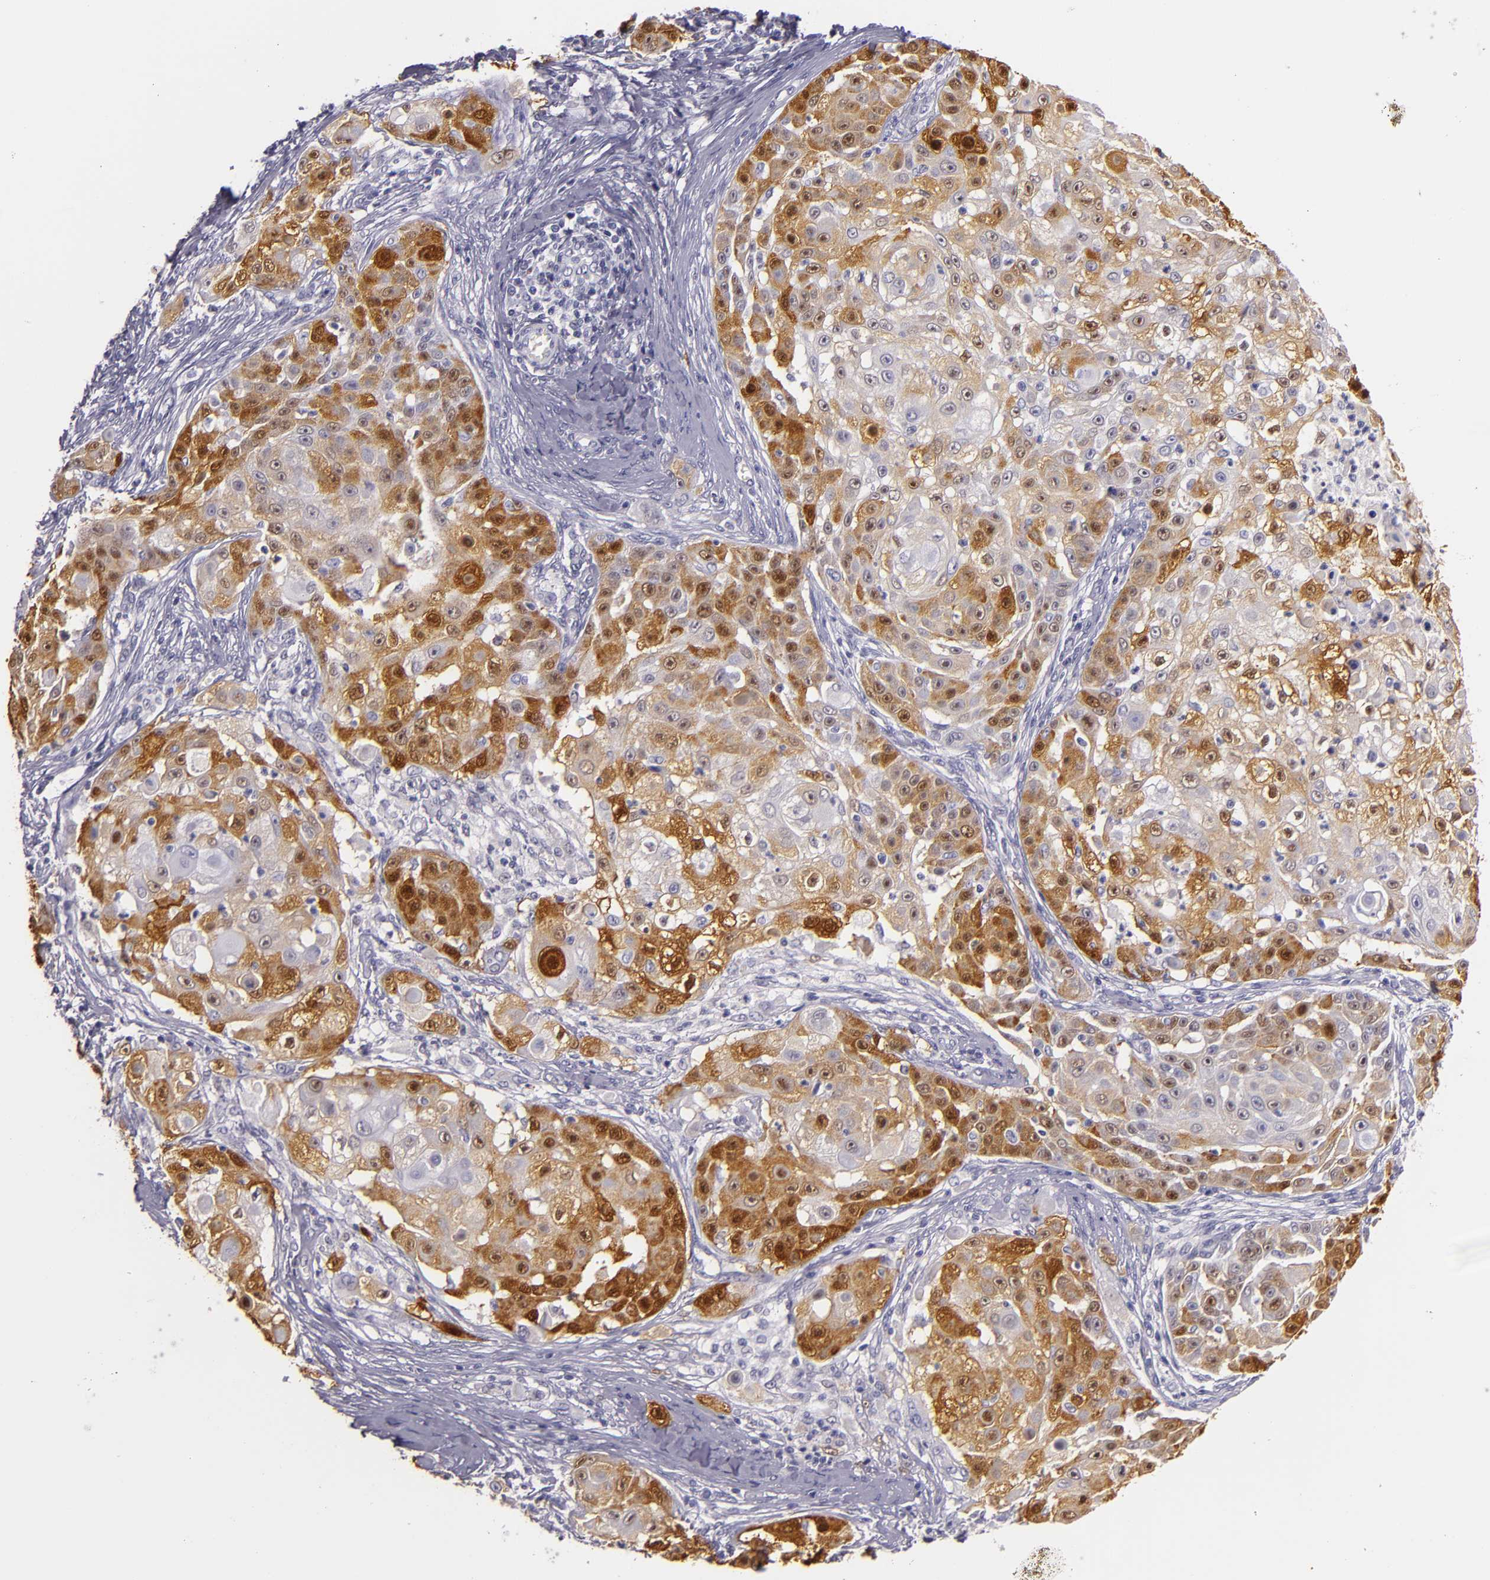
{"staining": {"intensity": "strong", "quantity": ">75%", "location": "nuclear"}, "tissue": "skin cancer", "cell_type": "Tumor cells", "image_type": "cancer", "snomed": [{"axis": "morphology", "description": "Squamous cell carcinoma, NOS"}, {"axis": "topography", "description": "Skin"}], "caption": "This micrograph displays immunohistochemistry staining of human squamous cell carcinoma (skin), with high strong nuclear positivity in about >75% of tumor cells.", "gene": "MT1A", "patient": {"sex": "female", "age": 57}}